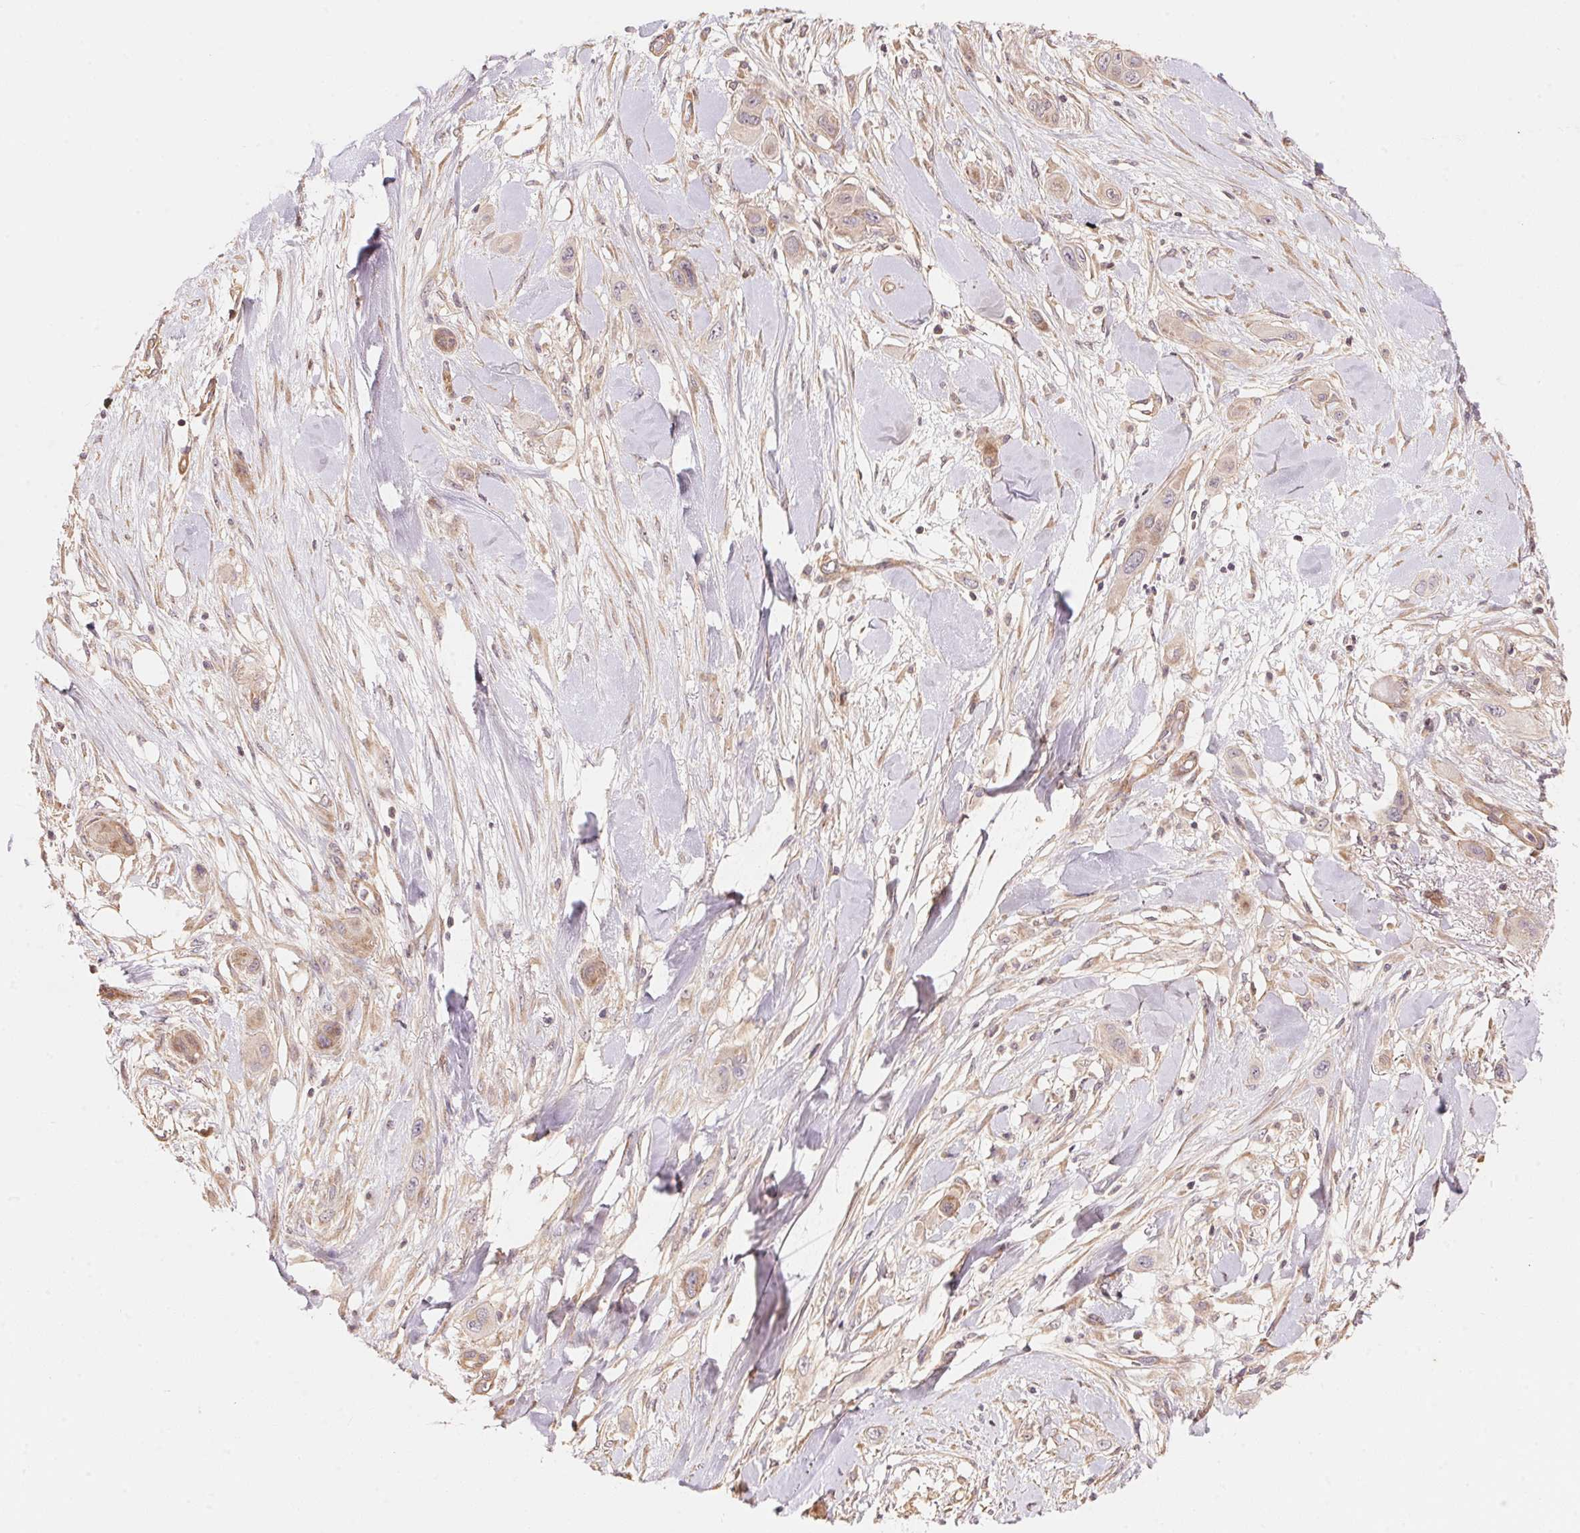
{"staining": {"intensity": "negative", "quantity": "none", "location": "none"}, "tissue": "skin cancer", "cell_type": "Tumor cells", "image_type": "cancer", "snomed": [{"axis": "morphology", "description": "Squamous cell carcinoma, NOS"}, {"axis": "topography", "description": "Skin"}], "caption": "High power microscopy micrograph of an immunohistochemistry (IHC) image of skin cancer (squamous cell carcinoma), revealing no significant expression in tumor cells. (DAB (3,3'-diaminobenzidine) immunohistochemistry with hematoxylin counter stain).", "gene": "TNIP2", "patient": {"sex": "male", "age": 79}}